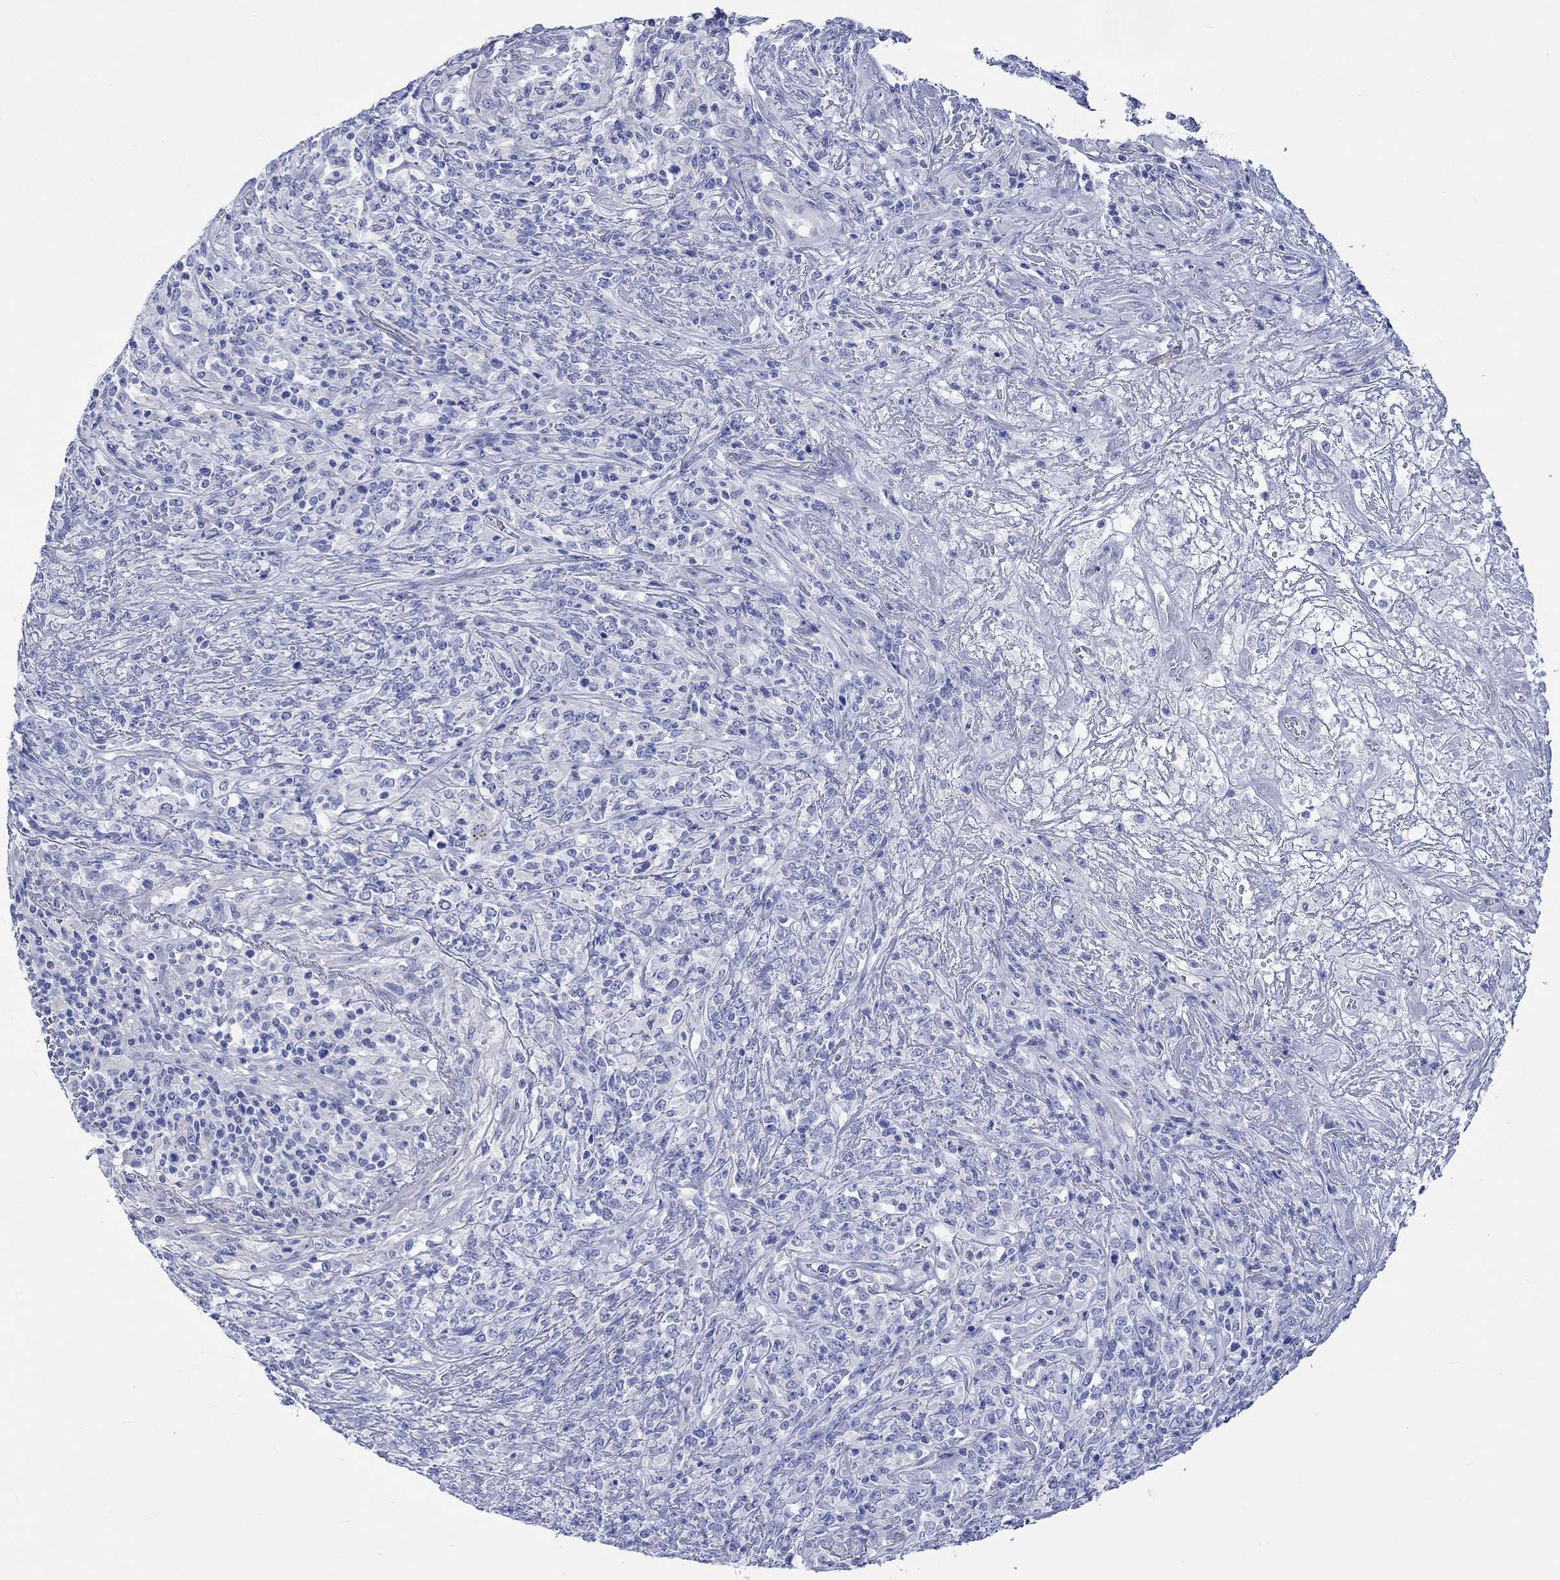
{"staining": {"intensity": "negative", "quantity": "none", "location": "none"}, "tissue": "lymphoma", "cell_type": "Tumor cells", "image_type": "cancer", "snomed": [{"axis": "morphology", "description": "Malignant lymphoma, non-Hodgkin's type, High grade"}, {"axis": "topography", "description": "Lung"}], "caption": "The IHC image has no significant positivity in tumor cells of malignant lymphoma, non-Hodgkin's type (high-grade) tissue.", "gene": "CPLX2", "patient": {"sex": "male", "age": 79}}